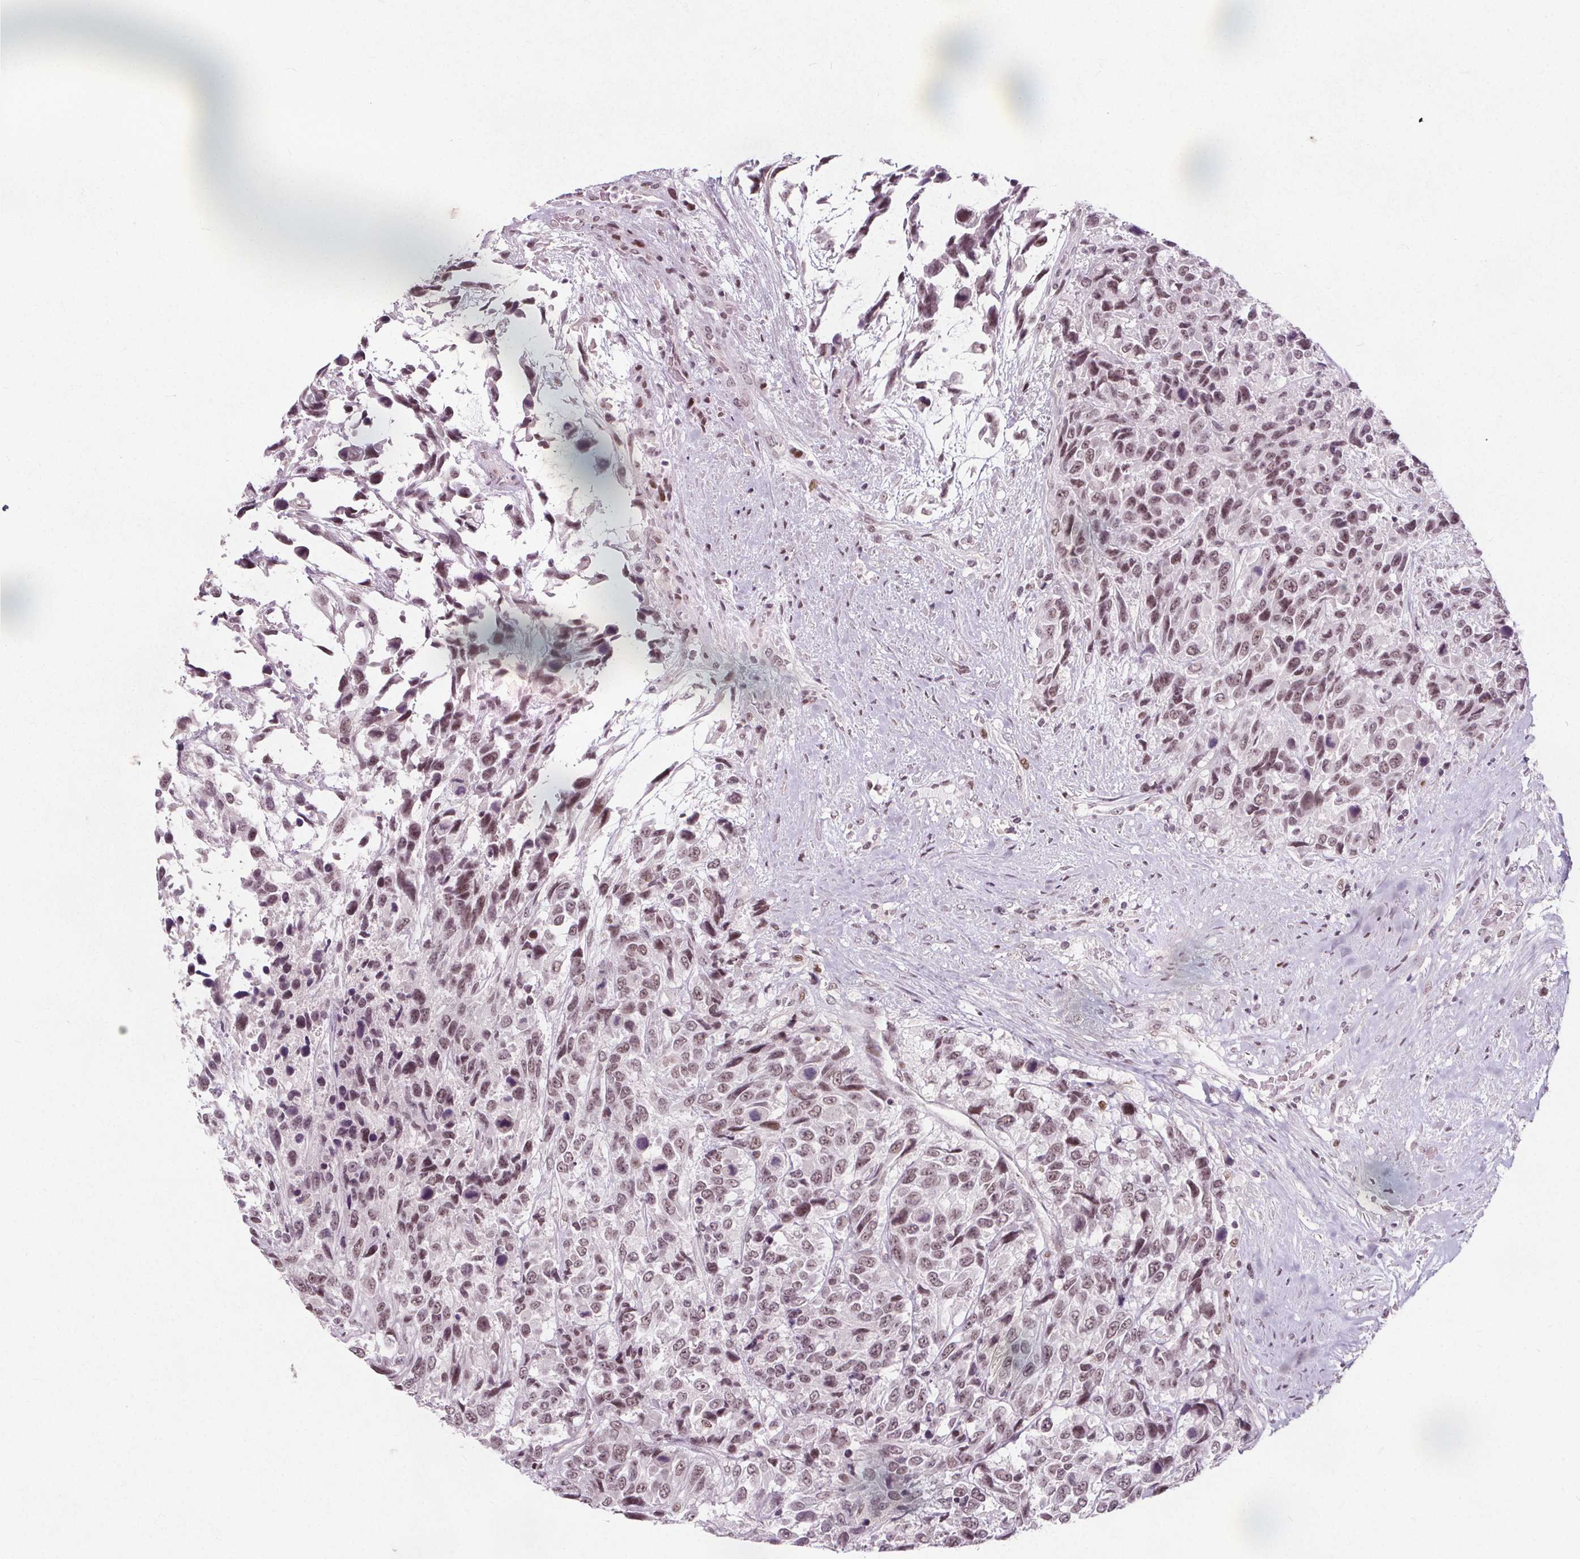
{"staining": {"intensity": "moderate", "quantity": ">75%", "location": "nuclear"}, "tissue": "urothelial cancer", "cell_type": "Tumor cells", "image_type": "cancer", "snomed": [{"axis": "morphology", "description": "Urothelial carcinoma, High grade"}, {"axis": "topography", "description": "Urinary bladder"}], "caption": "Urothelial cancer was stained to show a protein in brown. There is medium levels of moderate nuclear staining in approximately >75% of tumor cells.", "gene": "TAF6L", "patient": {"sex": "female", "age": 70}}